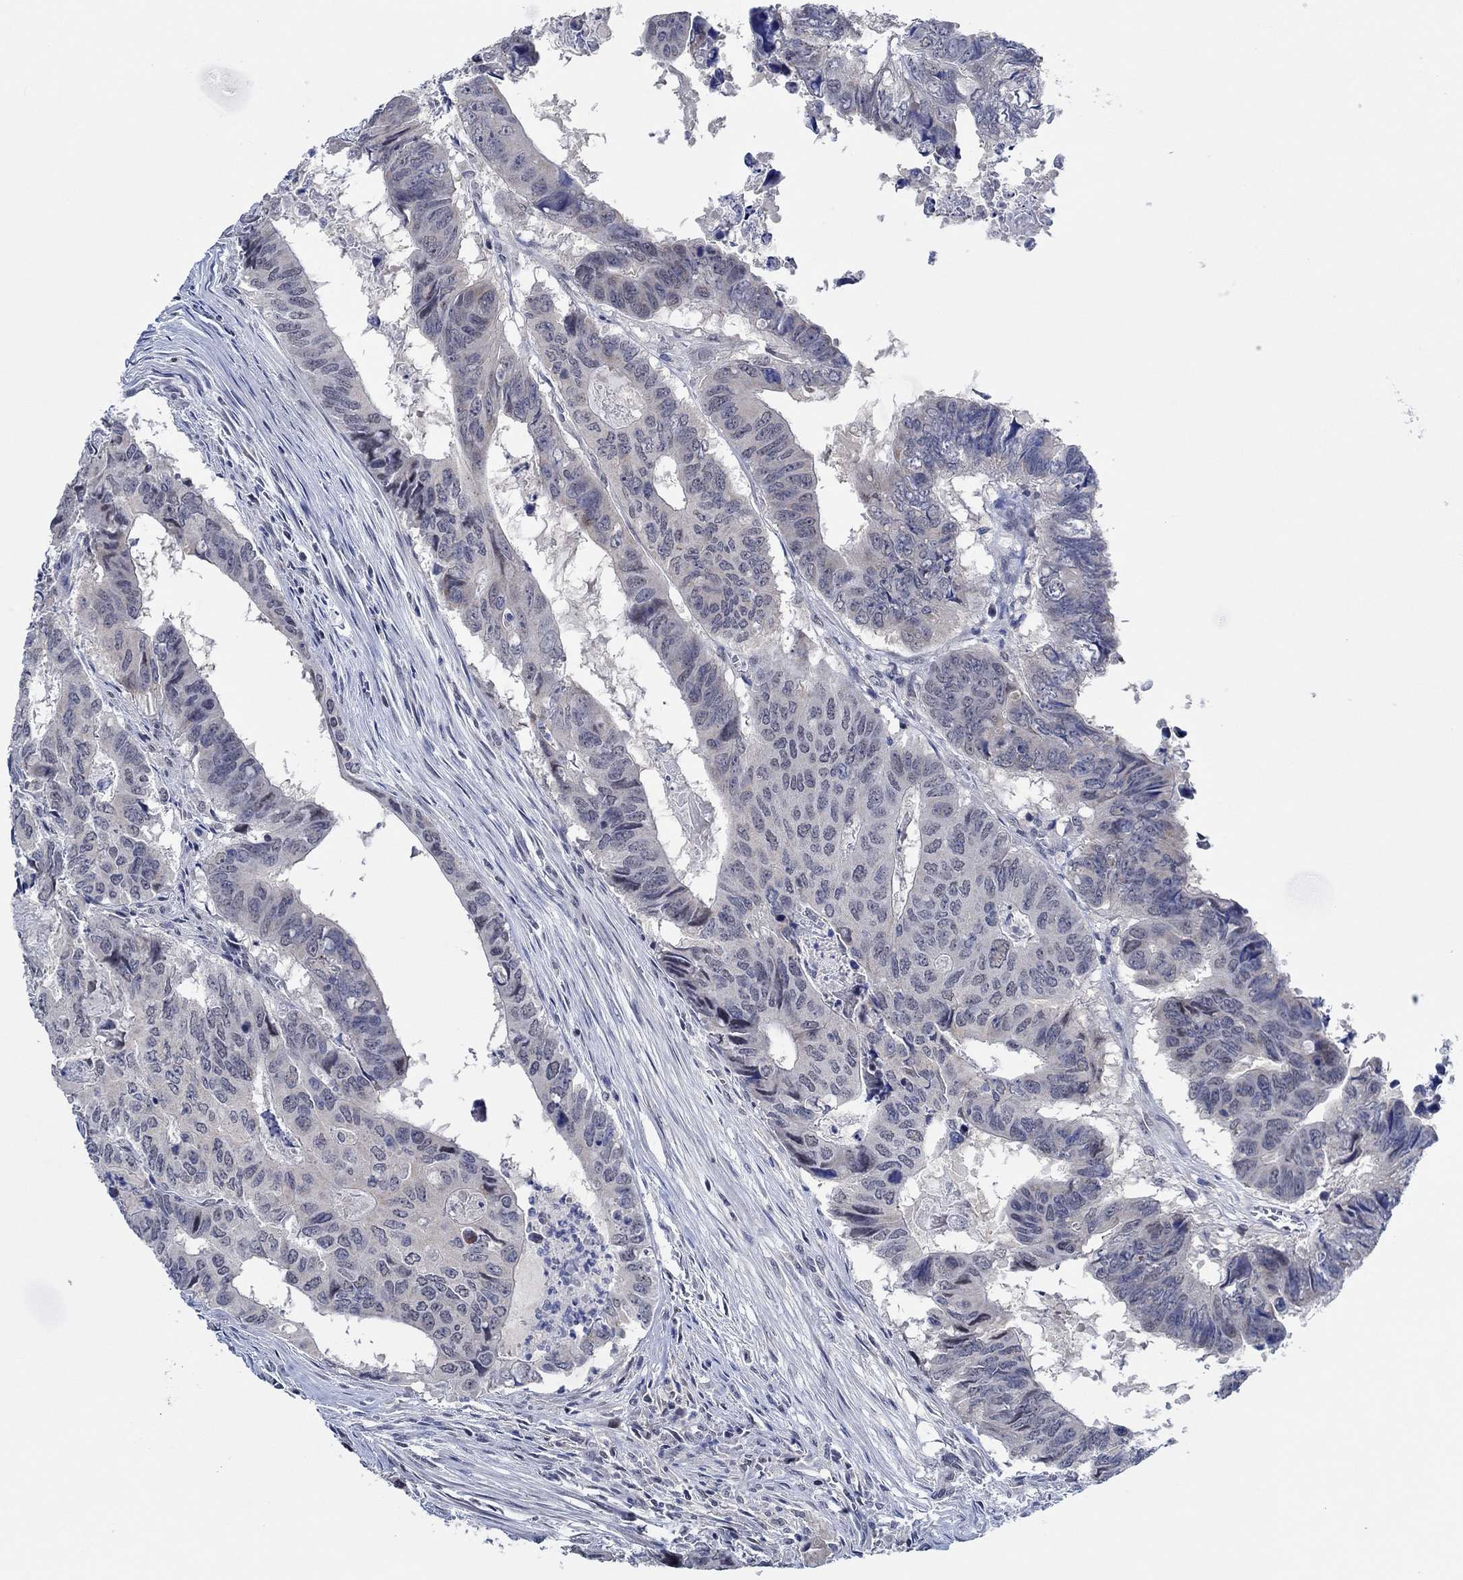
{"staining": {"intensity": "negative", "quantity": "none", "location": "none"}, "tissue": "colorectal cancer", "cell_type": "Tumor cells", "image_type": "cancer", "snomed": [{"axis": "morphology", "description": "Adenocarcinoma, NOS"}, {"axis": "topography", "description": "Colon"}], "caption": "The immunohistochemistry photomicrograph has no significant expression in tumor cells of adenocarcinoma (colorectal) tissue.", "gene": "PRRT3", "patient": {"sex": "male", "age": 79}}